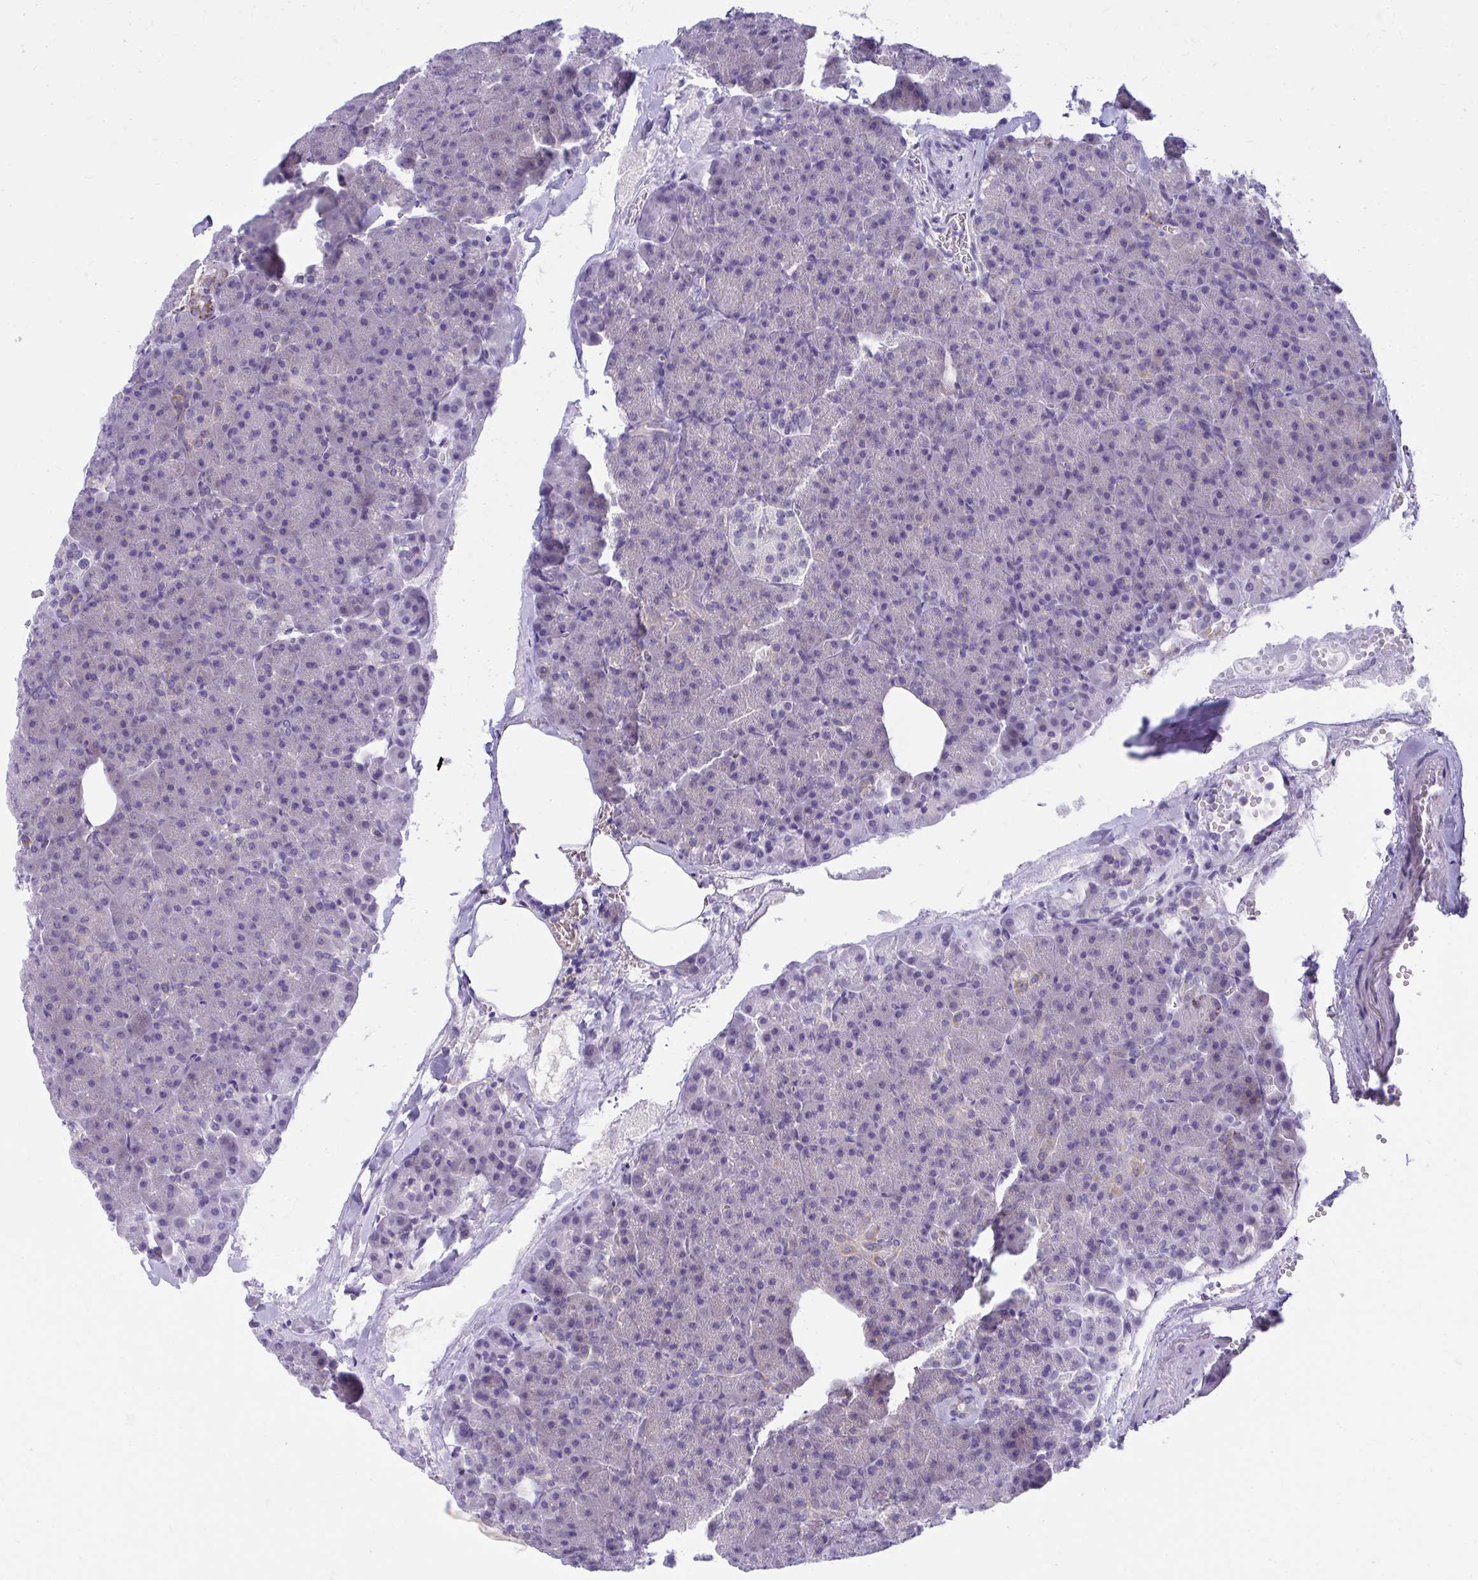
{"staining": {"intensity": "negative", "quantity": "none", "location": "none"}, "tissue": "pancreas", "cell_type": "Exocrine glandular cells", "image_type": "normal", "snomed": [{"axis": "morphology", "description": "Normal tissue, NOS"}, {"axis": "topography", "description": "Pancreas"}], "caption": "Micrograph shows no protein expression in exocrine glandular cells of normal pancreas. (Brightfield microscopy of DAB (3,3'-diaminobenzidine) immunohistochemistry (IHC) at high magnification).", "gene": "AIG1", "patient": {"sex": "female", "age": 74}}